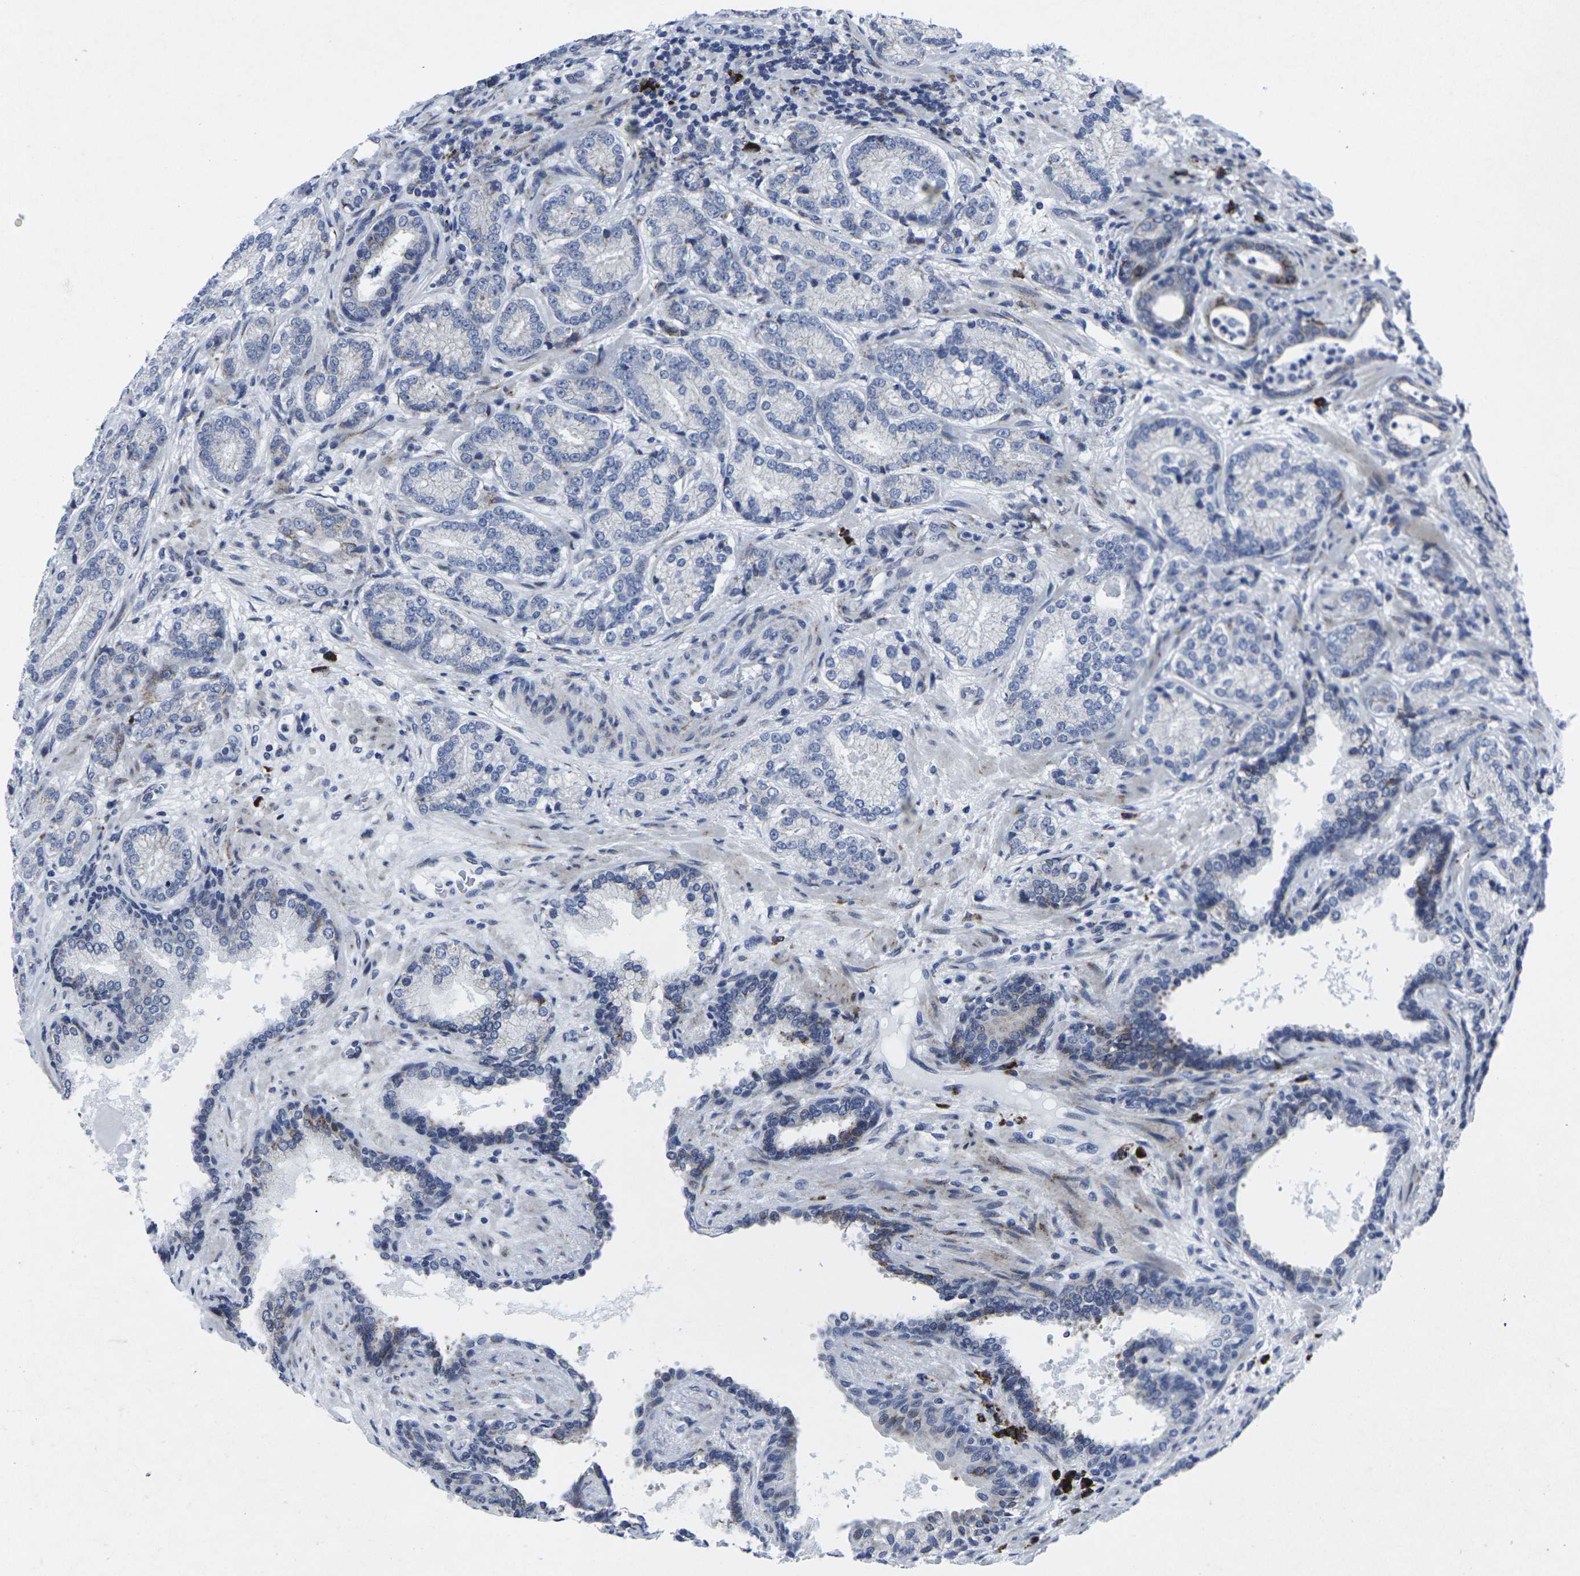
{"staining": {"intensity": "negative", "quantity": "none", "location": "none"}, "tissue": "prostate cancer", "cell_type": "Tumor cells", "image_type": "cancer", "snomed": [{"axis": "morphology", "description": "Adenocarcinoma, High grade"}, {"axis": "topography", "description": "Prostate"}], "caption": "Micrograph shows no significant protein positivity in tumor cells of prostate adenocarcinoma (high-grade).", "gene": "RPN1", "patient": {"sex": "male", "age": 61}}